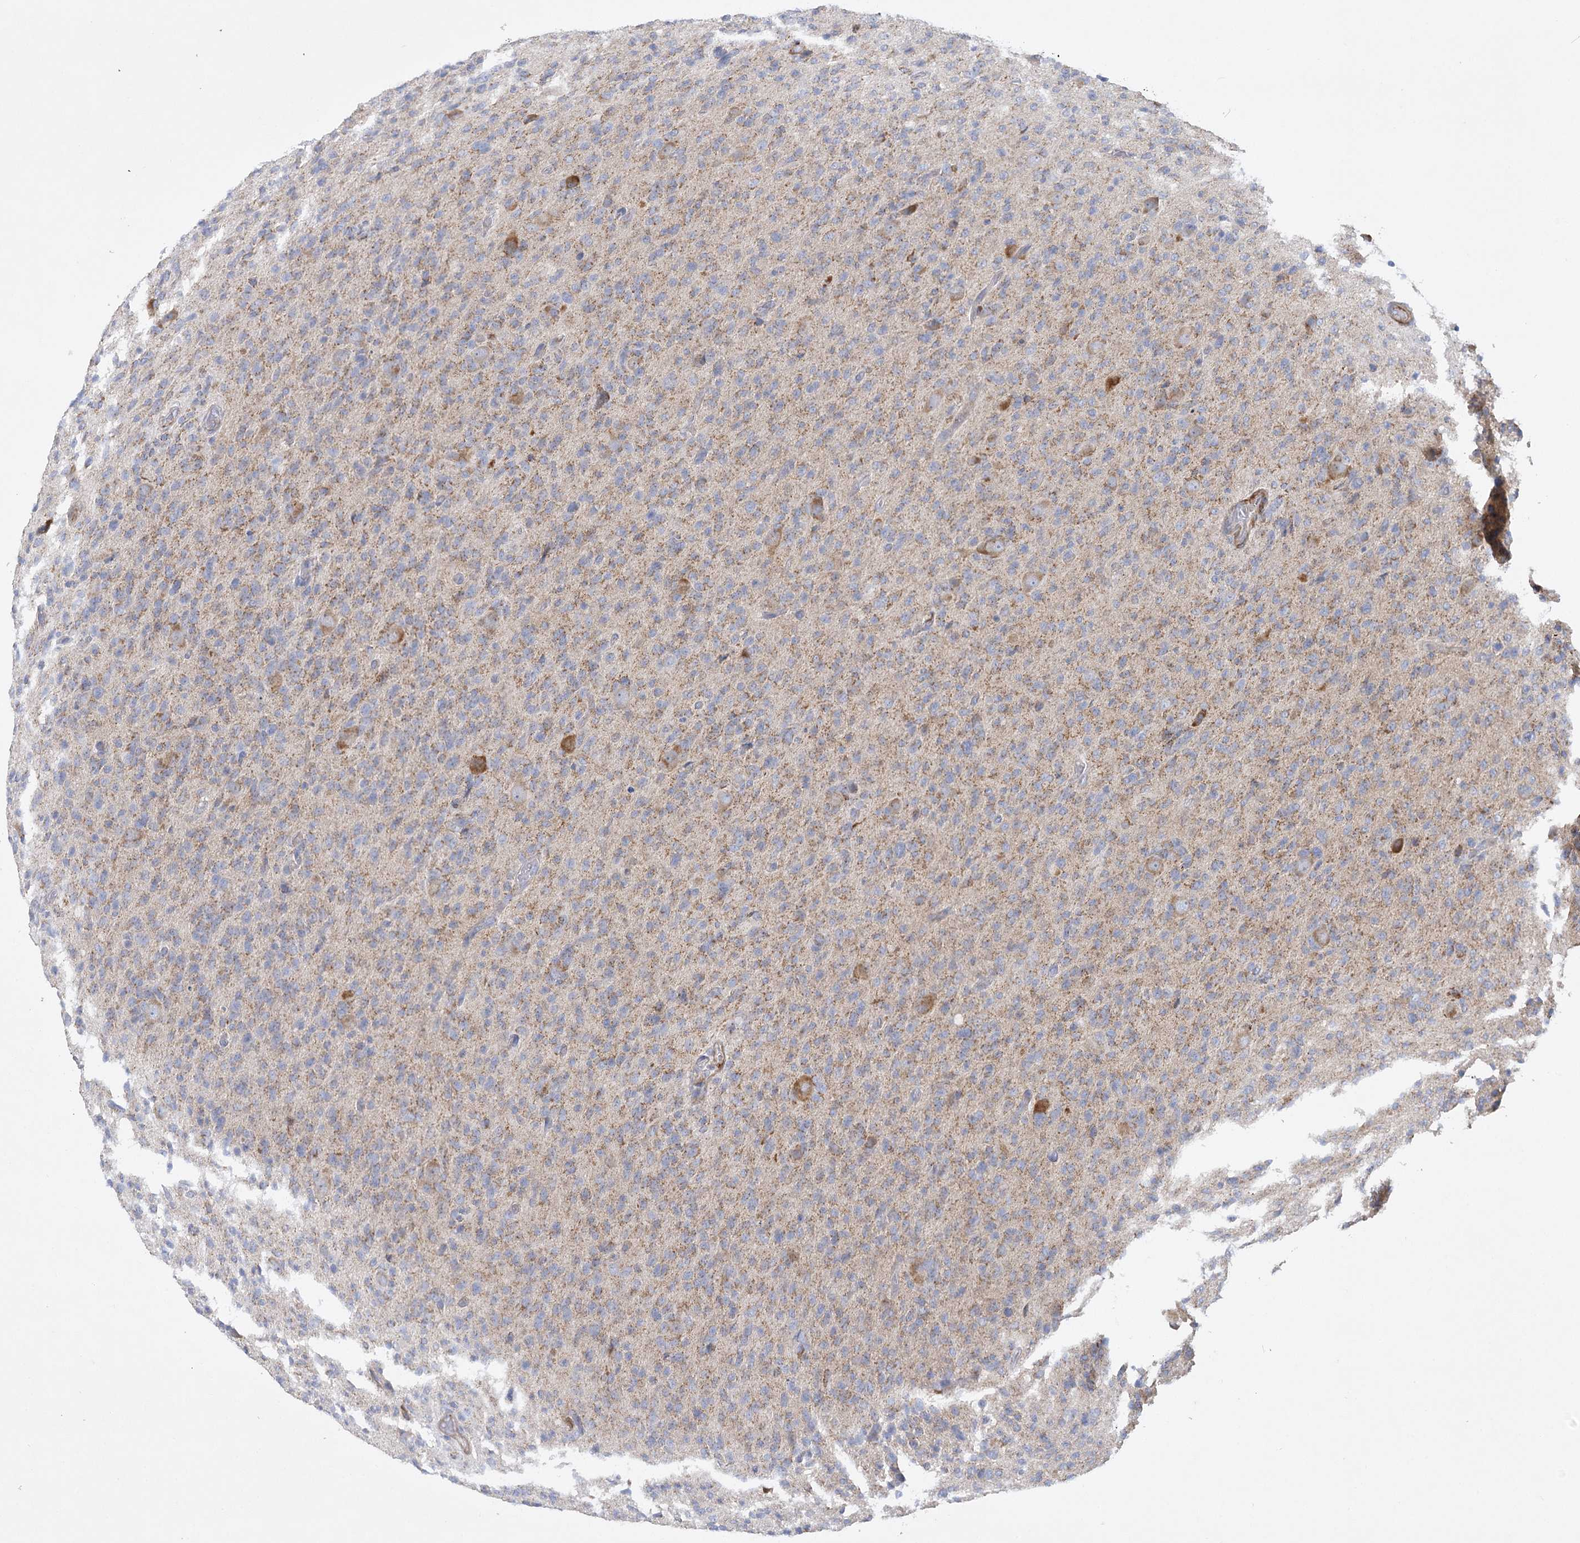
{"staining": {"intensity": "weak", "quantity": ">75%", "location": "cytoplasmic/membranous"}, "tissue": "glioma", "cell_type": "Tumor cells", "image_type": "cancer", "snomed": [{"axis": "morphology", "description": "Glioma, malignant, High grade"}, {"axis": "topography", "description": "Brain"}], "caption": "A micrograph of malignant glioma (high-grade) stained for a protein reveals weak cytoplasmic/membranous brown staining in tumor cells.", "gene": "DHTKD1", "patient": {"sex": "female", "age": 57}}